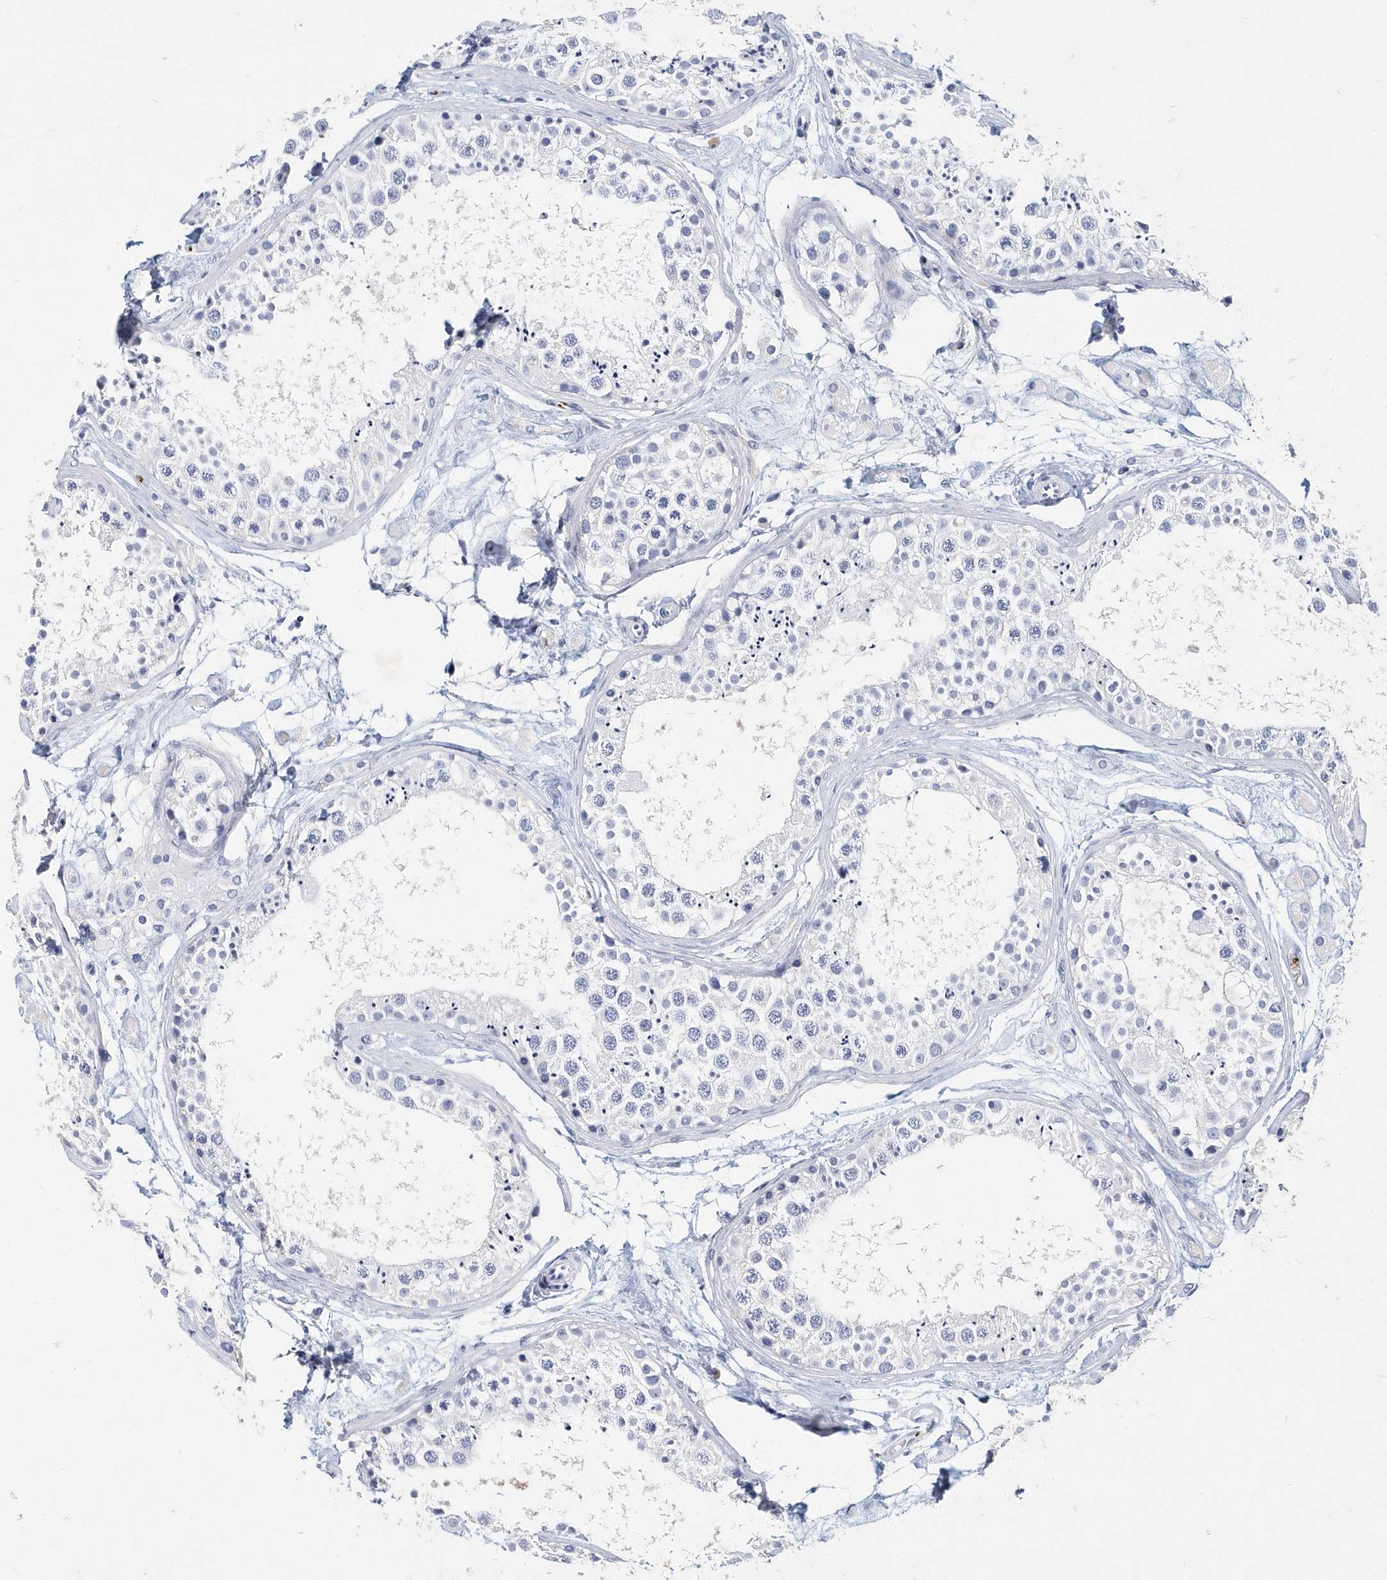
{"staining": {"intensity": "negative", "quantity": "none", "location": "none"}, "tissue": "testis", "cell_type": "Cells in seminiferous ducts", "image_type": "normal", "snomed": [{"axis": "morphology", "description": "Normal tissue, NOS"}, {"axis": "topography", "description": "Testis"}], "caption": "An IHC micrograph of unremarkable testis is shown. There is no staining in cells in seminiferous ducts of testis. (Immunohistochemistry (ihc), brightfield microscopy, high magnification).", "gene": "ITGA2B", "patient": {"sex": "male", "age": 25}}